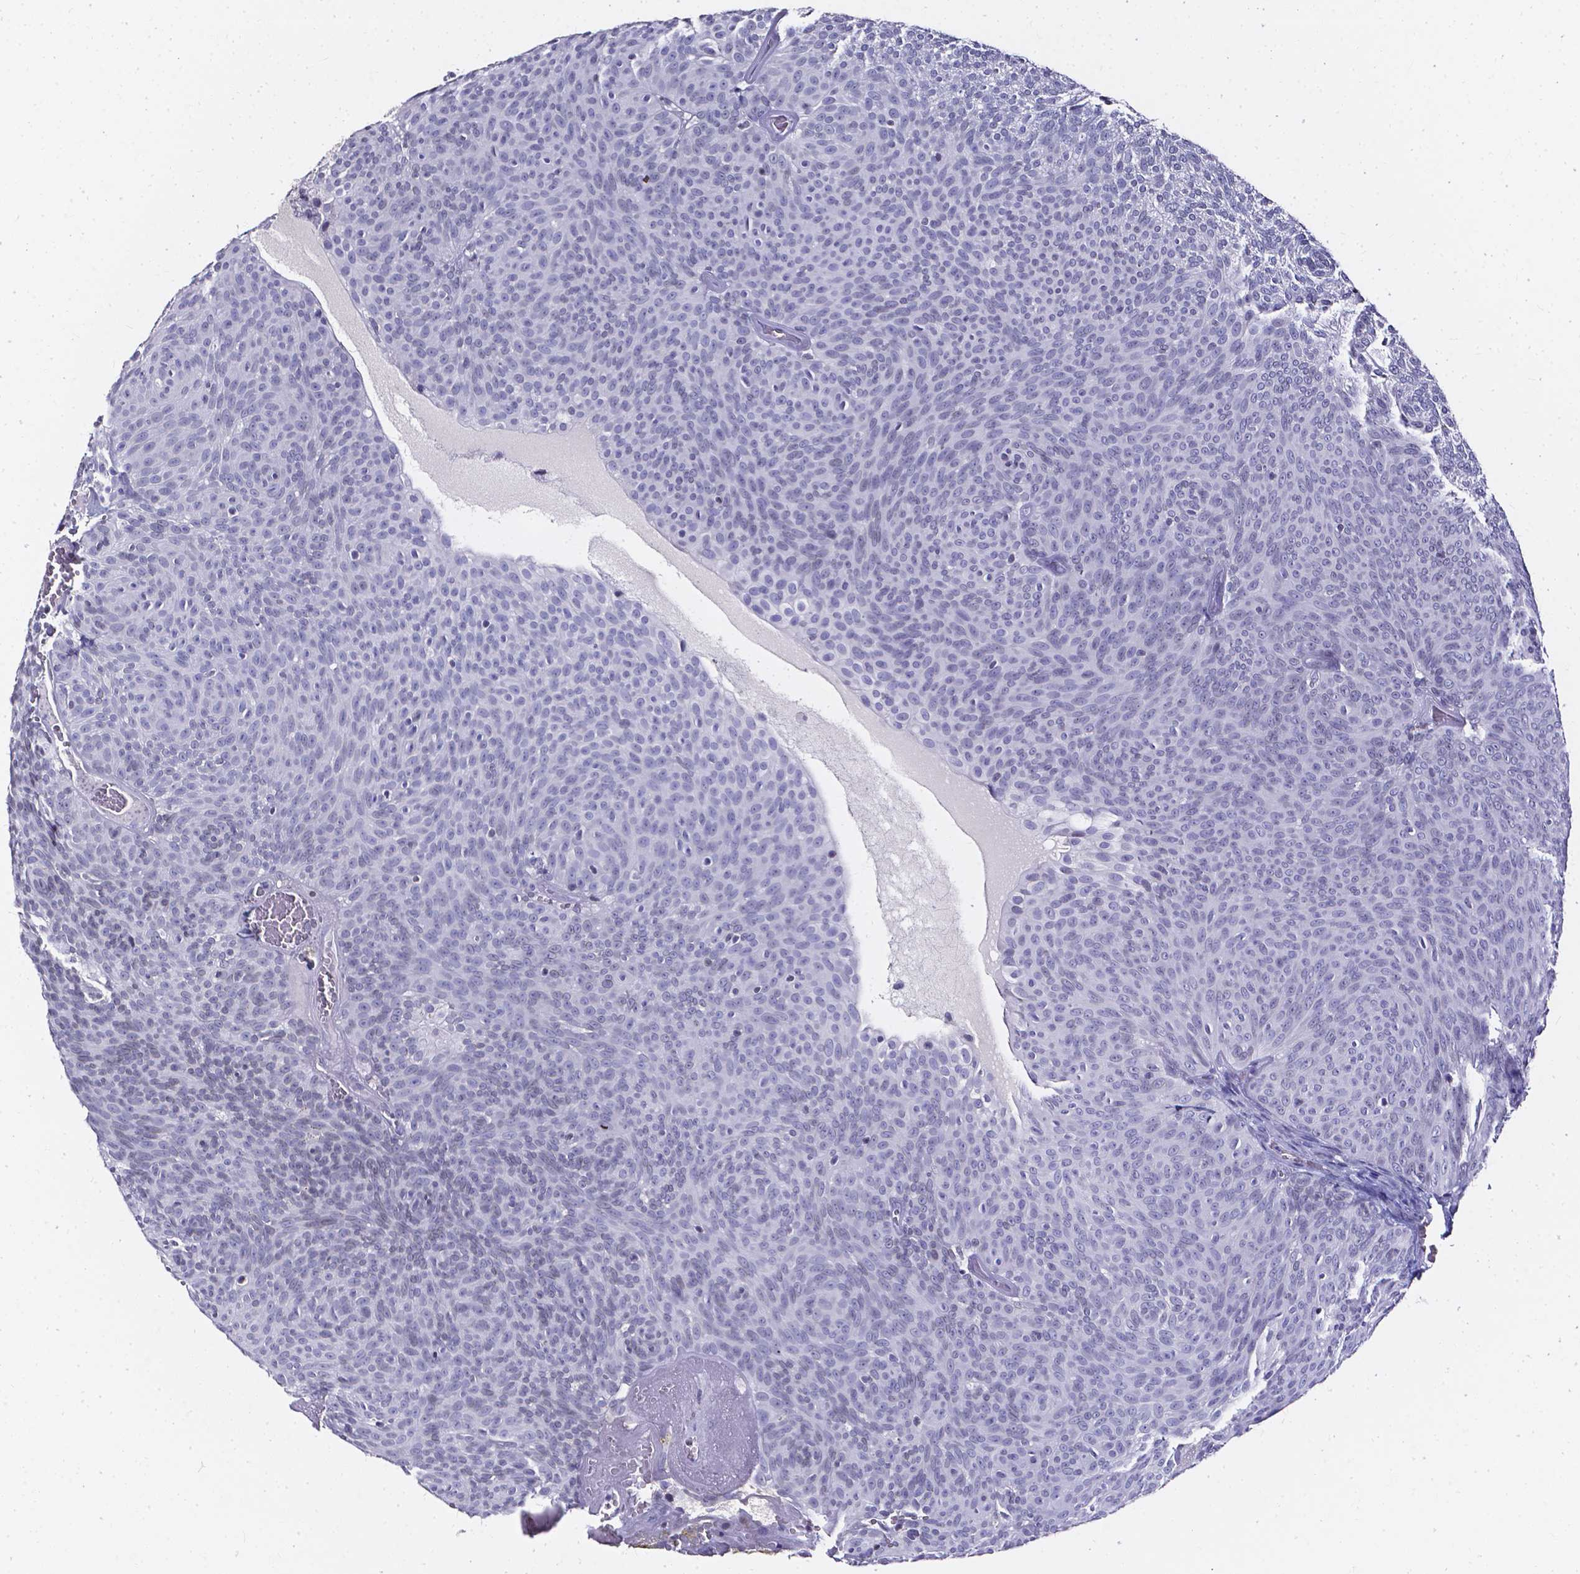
{"staining": {"intensity": "negative", "quantity": "none", "location": "none"}, "tissue": "urothelial cancer", "cell_type": "Tumor cells", "image_type": "cancer", "snomed": [{"axis": "morphology", "description": "Urothelial carcinoma, Low grade"}, {"axis": "topography", "description": "Urinary bladder"}], "caption": "Immunohistochemical staining of human urothelial carcinoma (low-grade) exhibits no significant expression in tumor cells. (DAB (3,3'-diaminobenzidine) immunohistochemistry (IHC) with hematoxylin counter stain).", "gene": "AKR1B10", "patient": {"sex": "male", "age": 77}}